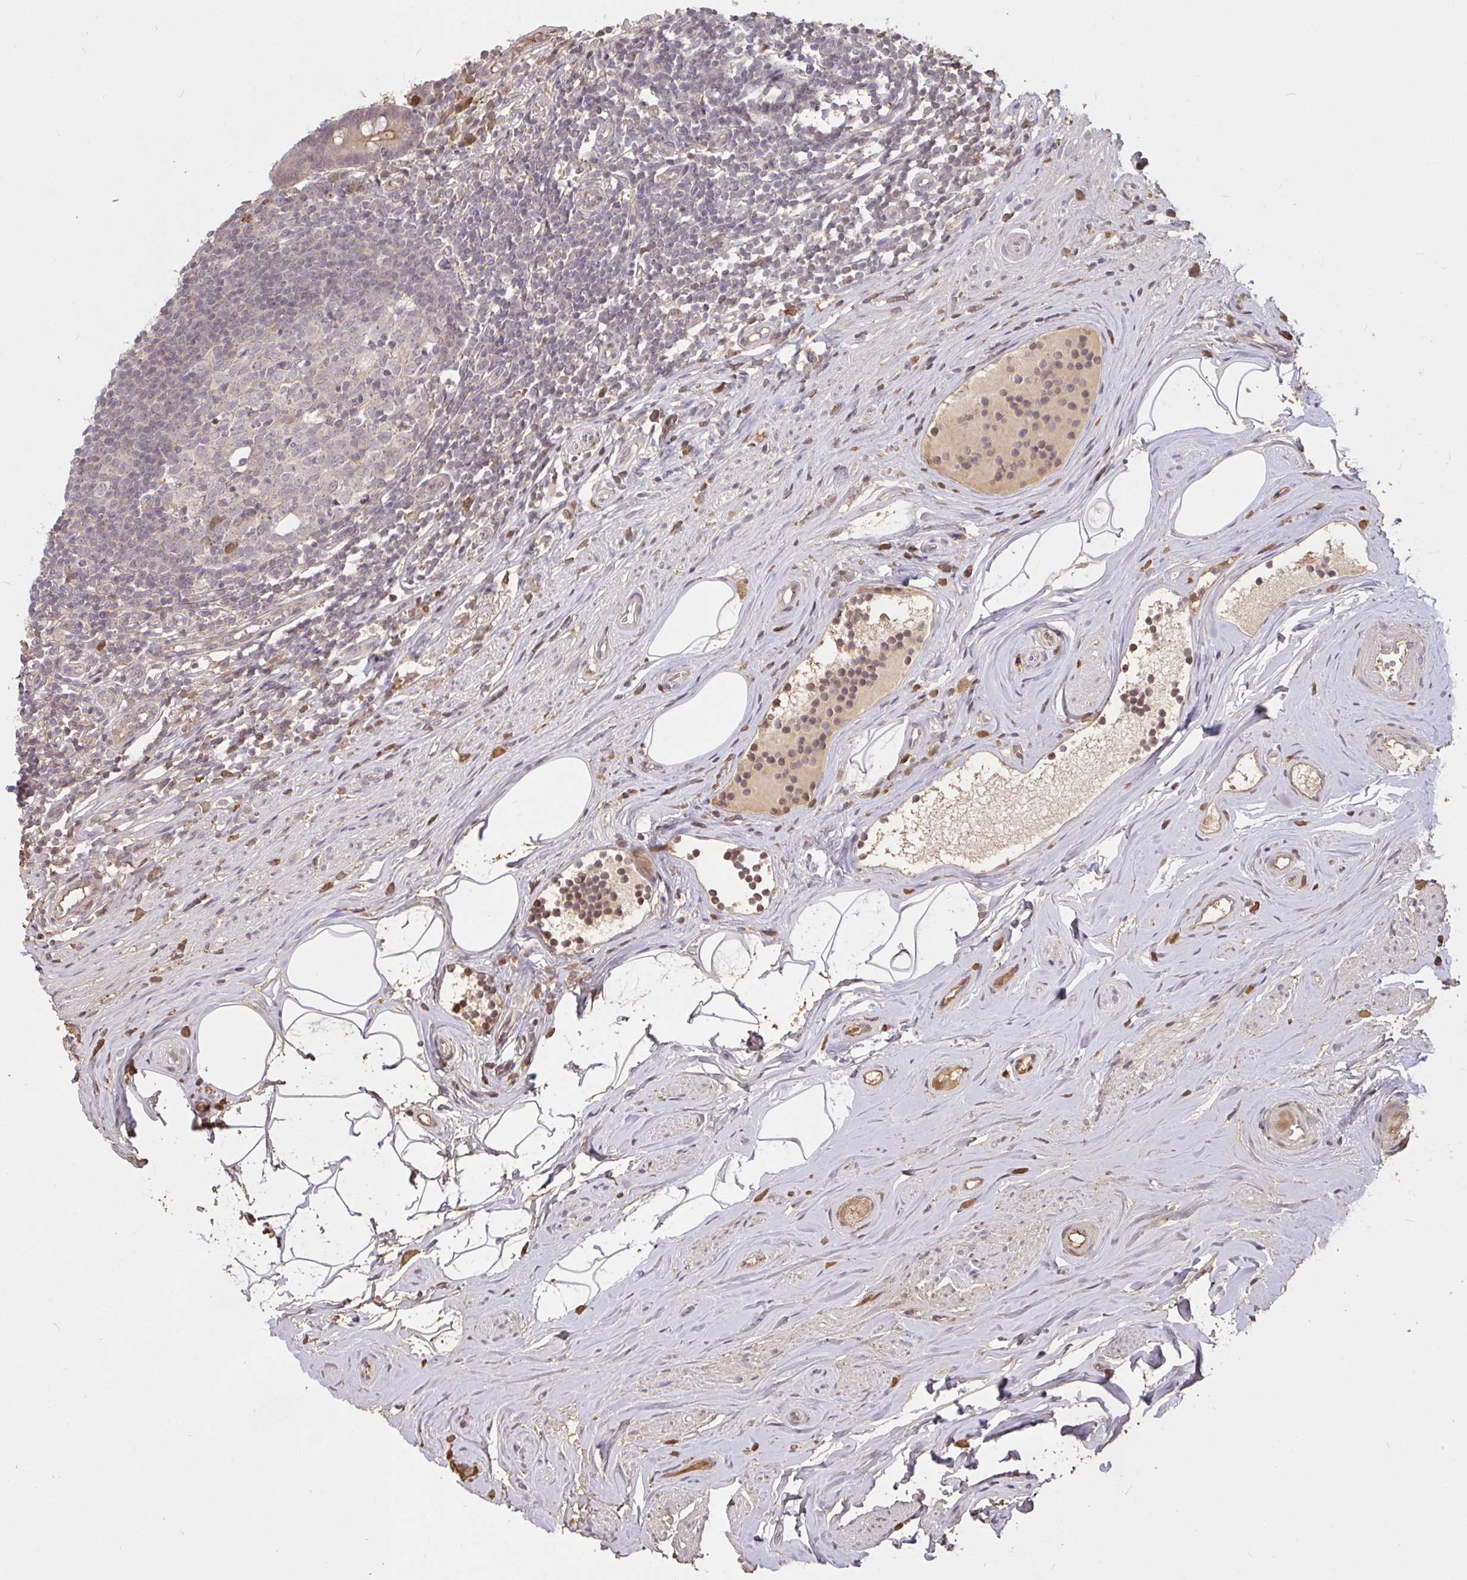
{"staining": {"intensity": "weak", "quantity": ">75%", "location": "cytoplasmic/membranous"}, "tissue": "appendix", "cell_type": "Glandular cells", "image_type": "normal", "snomed": [{"axis": "morphology", "description": "Normal tissue, NOS"}, {"axis": "topography", "description": "Appendix"}], "caption": "This is a photomicrograph of IHC staining of normal appendix, which shows weak staining in the cytoplasmic/membranous of glandular cells.", "gene": "FCER1A", "patient": {"sex": "female", "age": 56}}